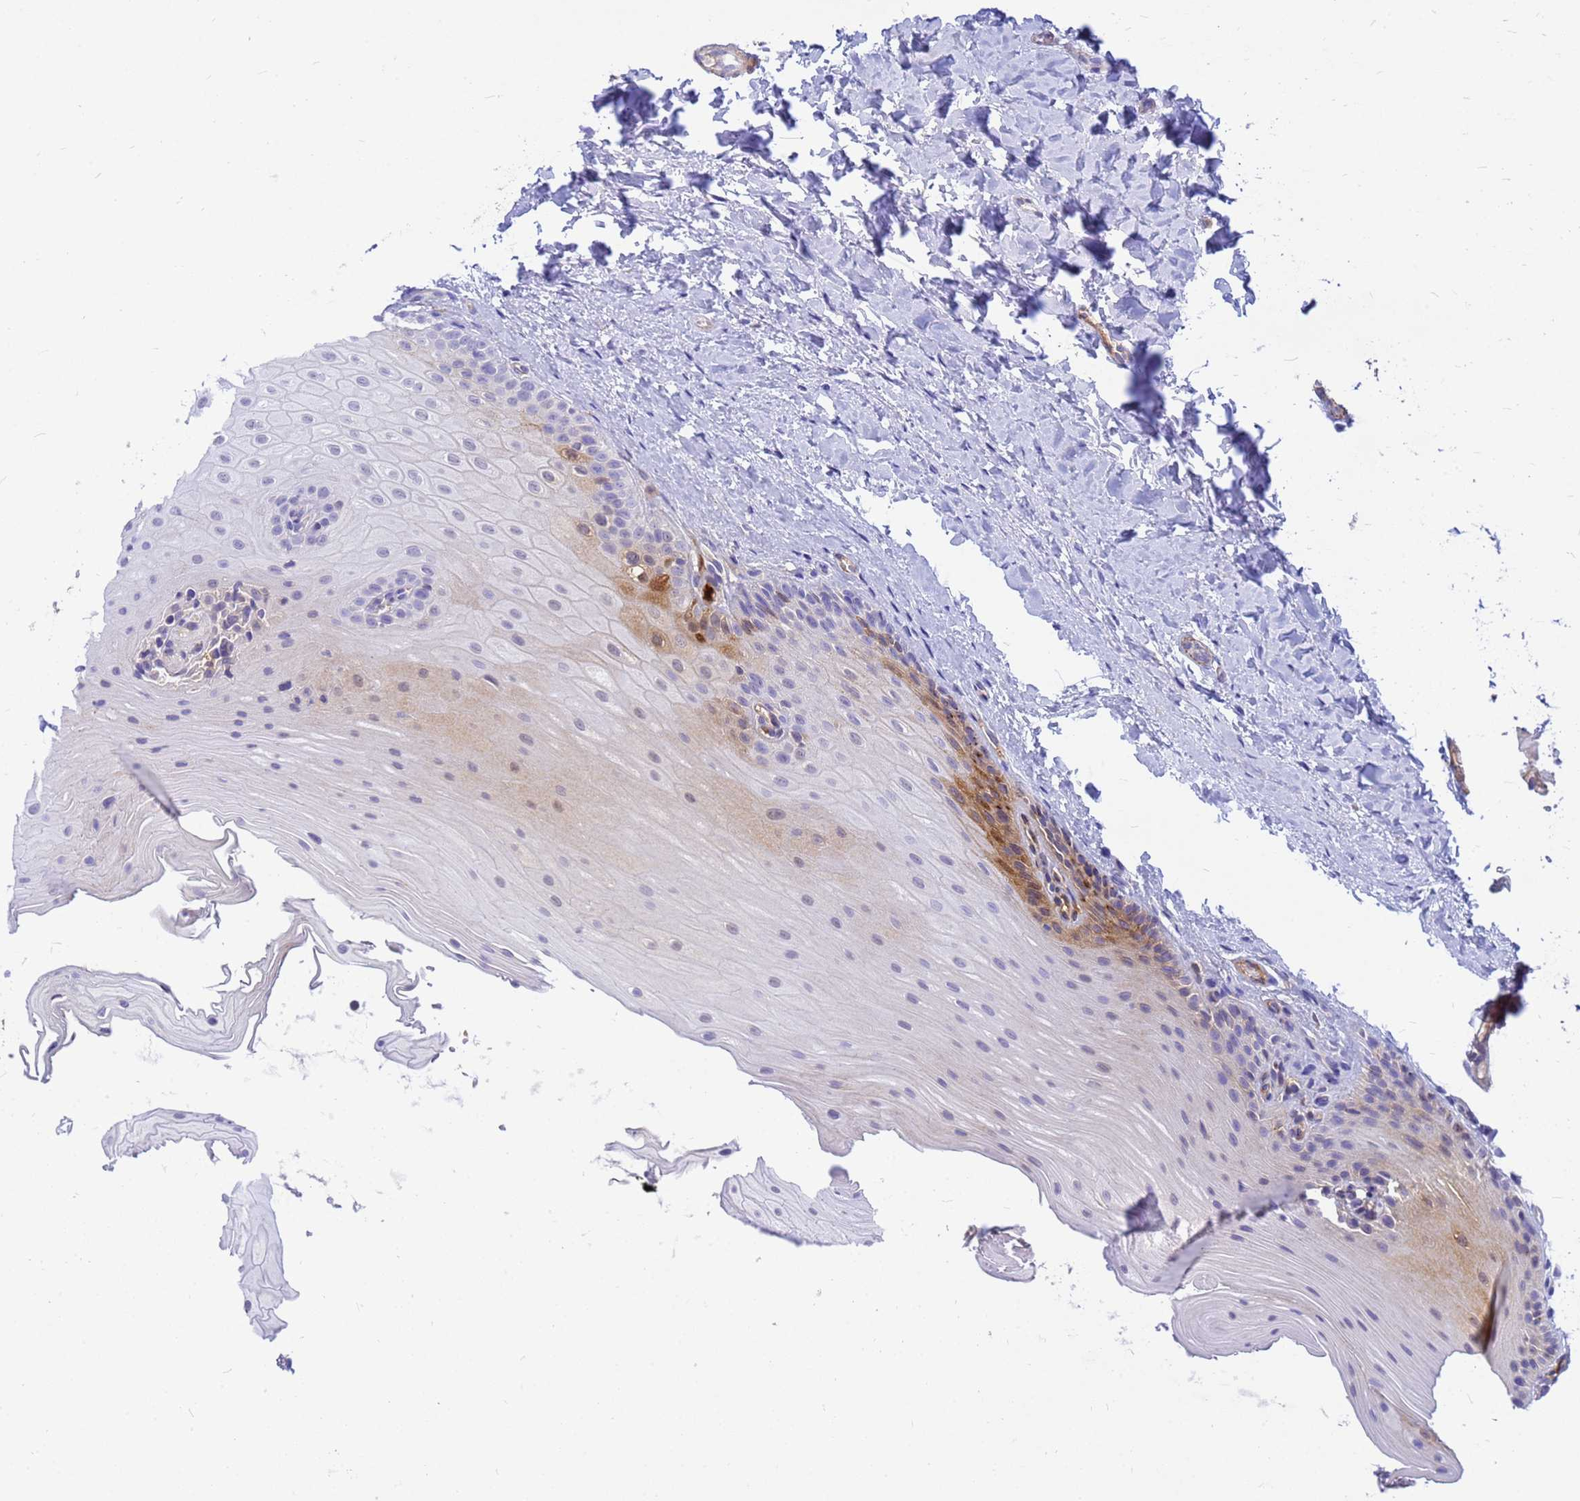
{"staining": {"intensity": "strong", "quantity": "<25%", "location": "cytoplasmic/membranous"}, "tissue": "oral mucosa", "cell_type": "Squamous epithelial cells", "image_type": "normal", "snomed": [{"axis": "morphology", "description": "Normal tissue, NOS"}, {"axis": "topography", "description": "Oral tissue"}], "caption": "Human oral mucosa stained for a protein (brown) demonstrates strong cytoplasmic/membranous positive staining in approximately <25% of squamous epithelial cells.", "gene": "ORM1", "patient": {"sex": "female", "age": 67}}